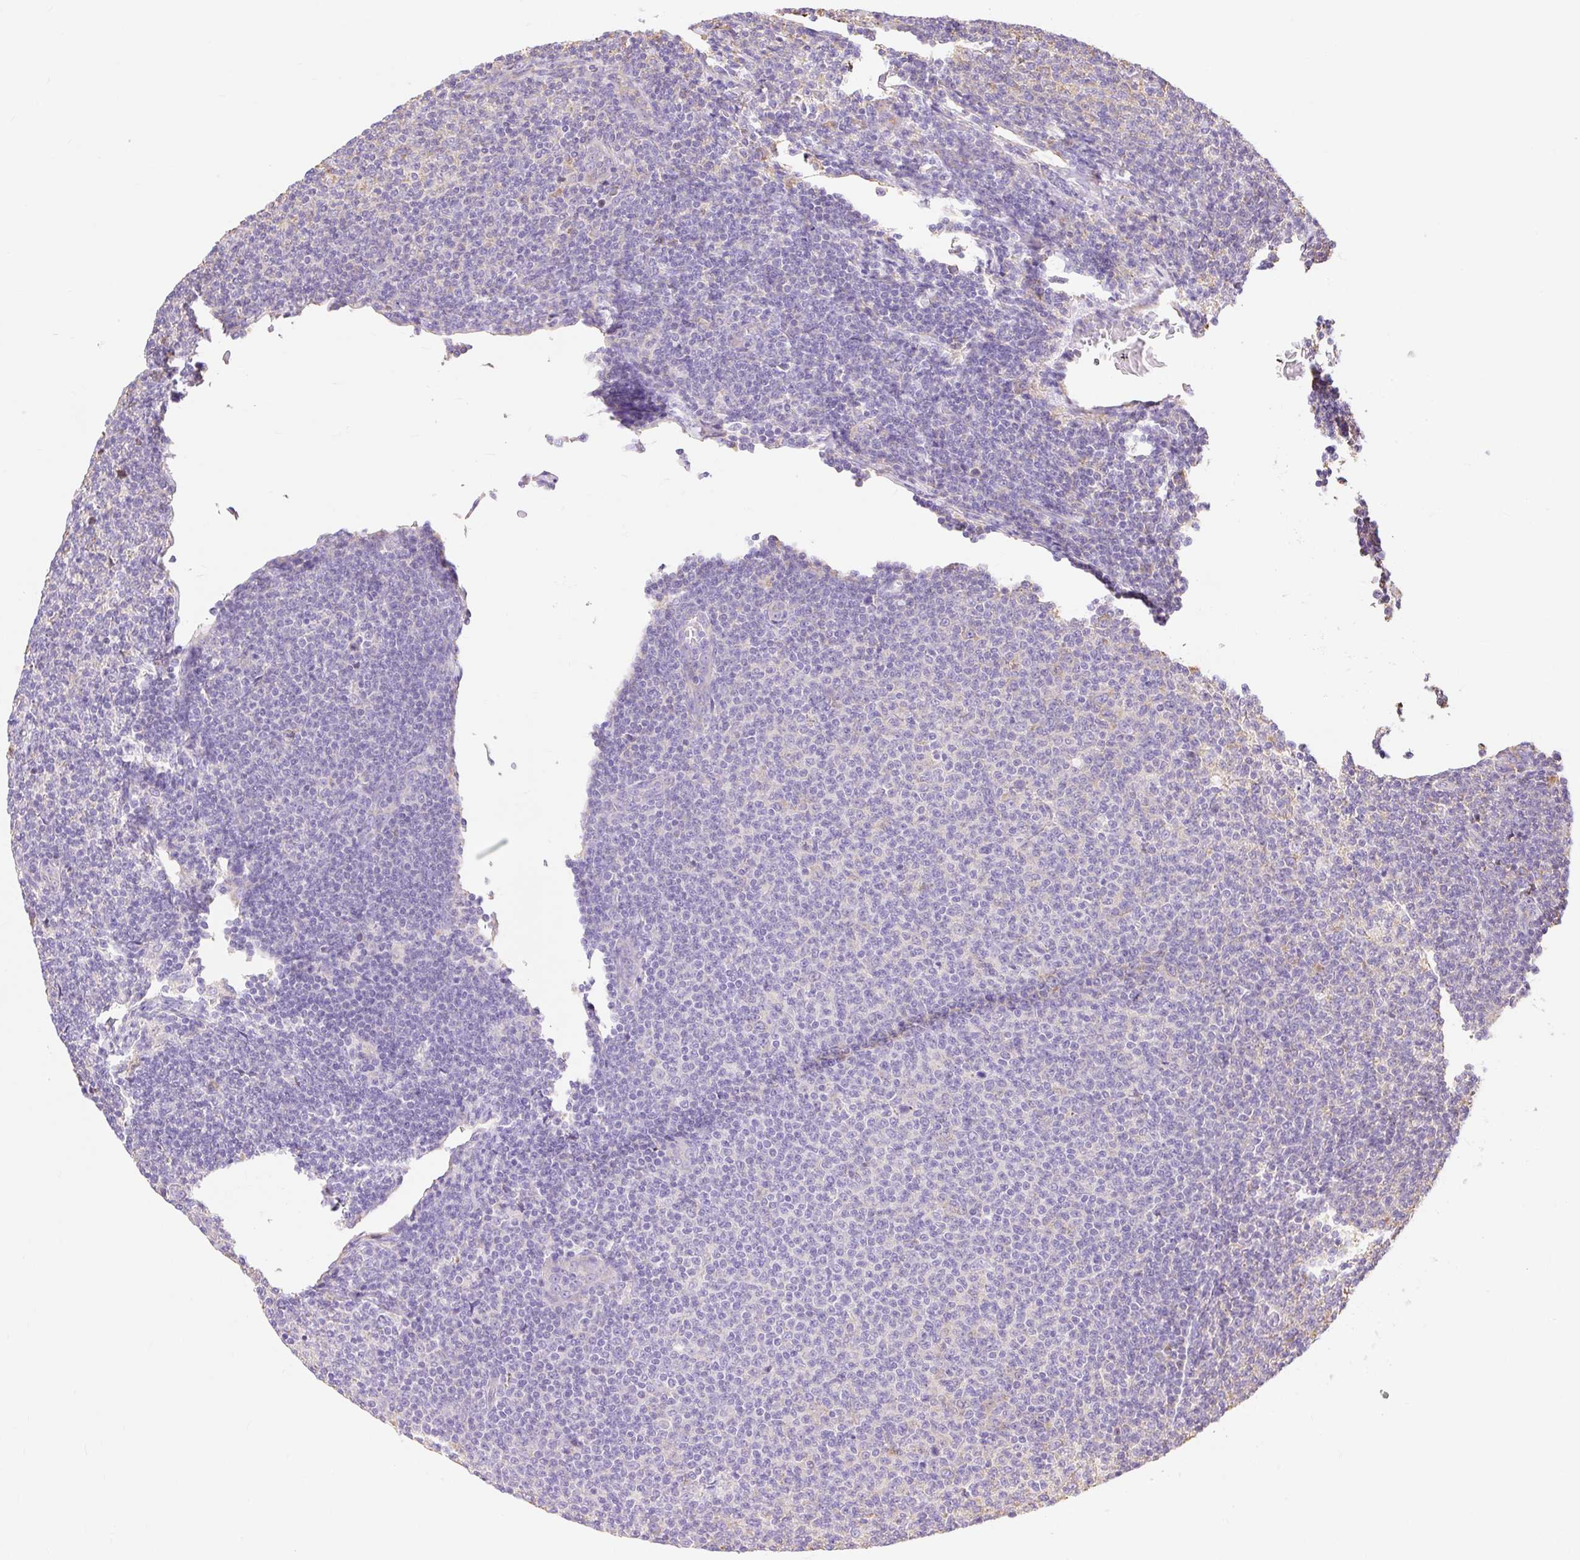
{"staining": {"intensity": "negative", "quantity": "none", "location": "none"}, "tissue": "lymphoma", "cell_type": "Tumor cells", "image_type": "cancer", "snomed": [{"axis": "morphology", "description": "Malignant lymphoma, non-Hodgkin's type, Low grade"}, {"axis": "topography", "description": "Lymph node"}], "caption": "The histopathology image exhibits no staining of tumor cells in malignant lymphoma, non-Hodgkin's type (low-grade). (DAB immunohistochemistry (IHC), high magnification).", "gene": "RPS17", "patient": {"sex": "male", "age": 66}}